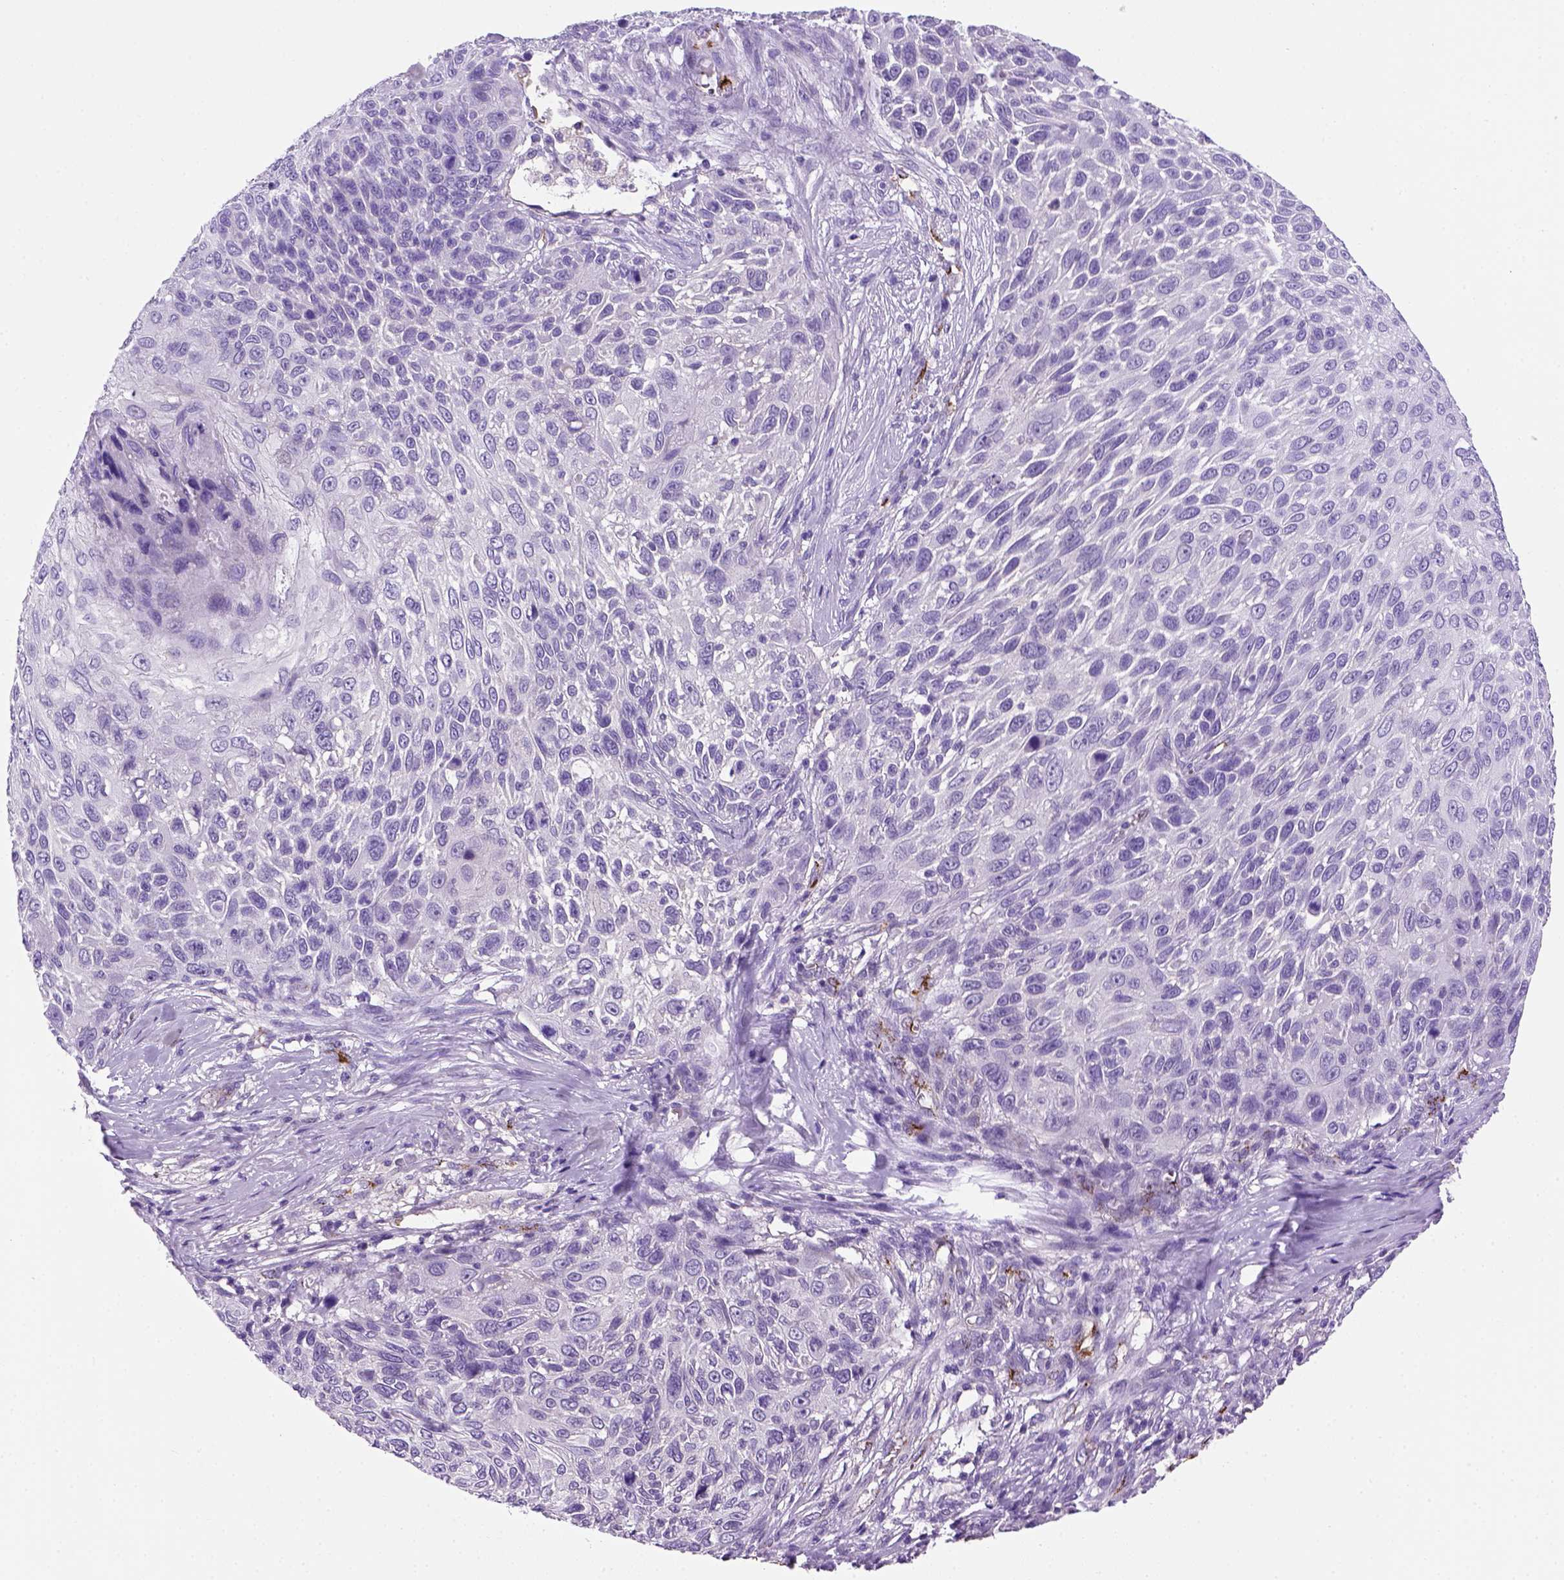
{"staining": {"intensity": "negative", "quantity": "none", "location": "none"}, "tissue": "skin cancer", "cell_type": "Tumor cells", "image_type": "cancer", "snomed": [{"axis": "morphology", "description": "Squamous cell carcinoma, NOS"}, {"axis": "topography", "description": "Skin"}], "caption": "IHC photomicrograph of neoplastic tissue: human skin cancer stained with DAB (3,3'-diaminobenzidine) shows no significant protein staining in tumor cells. (Brightfield microscopy of DAB IHC at high magnification).", "gene": "VWF", "patient": {"sex": "male", "age": 92}}